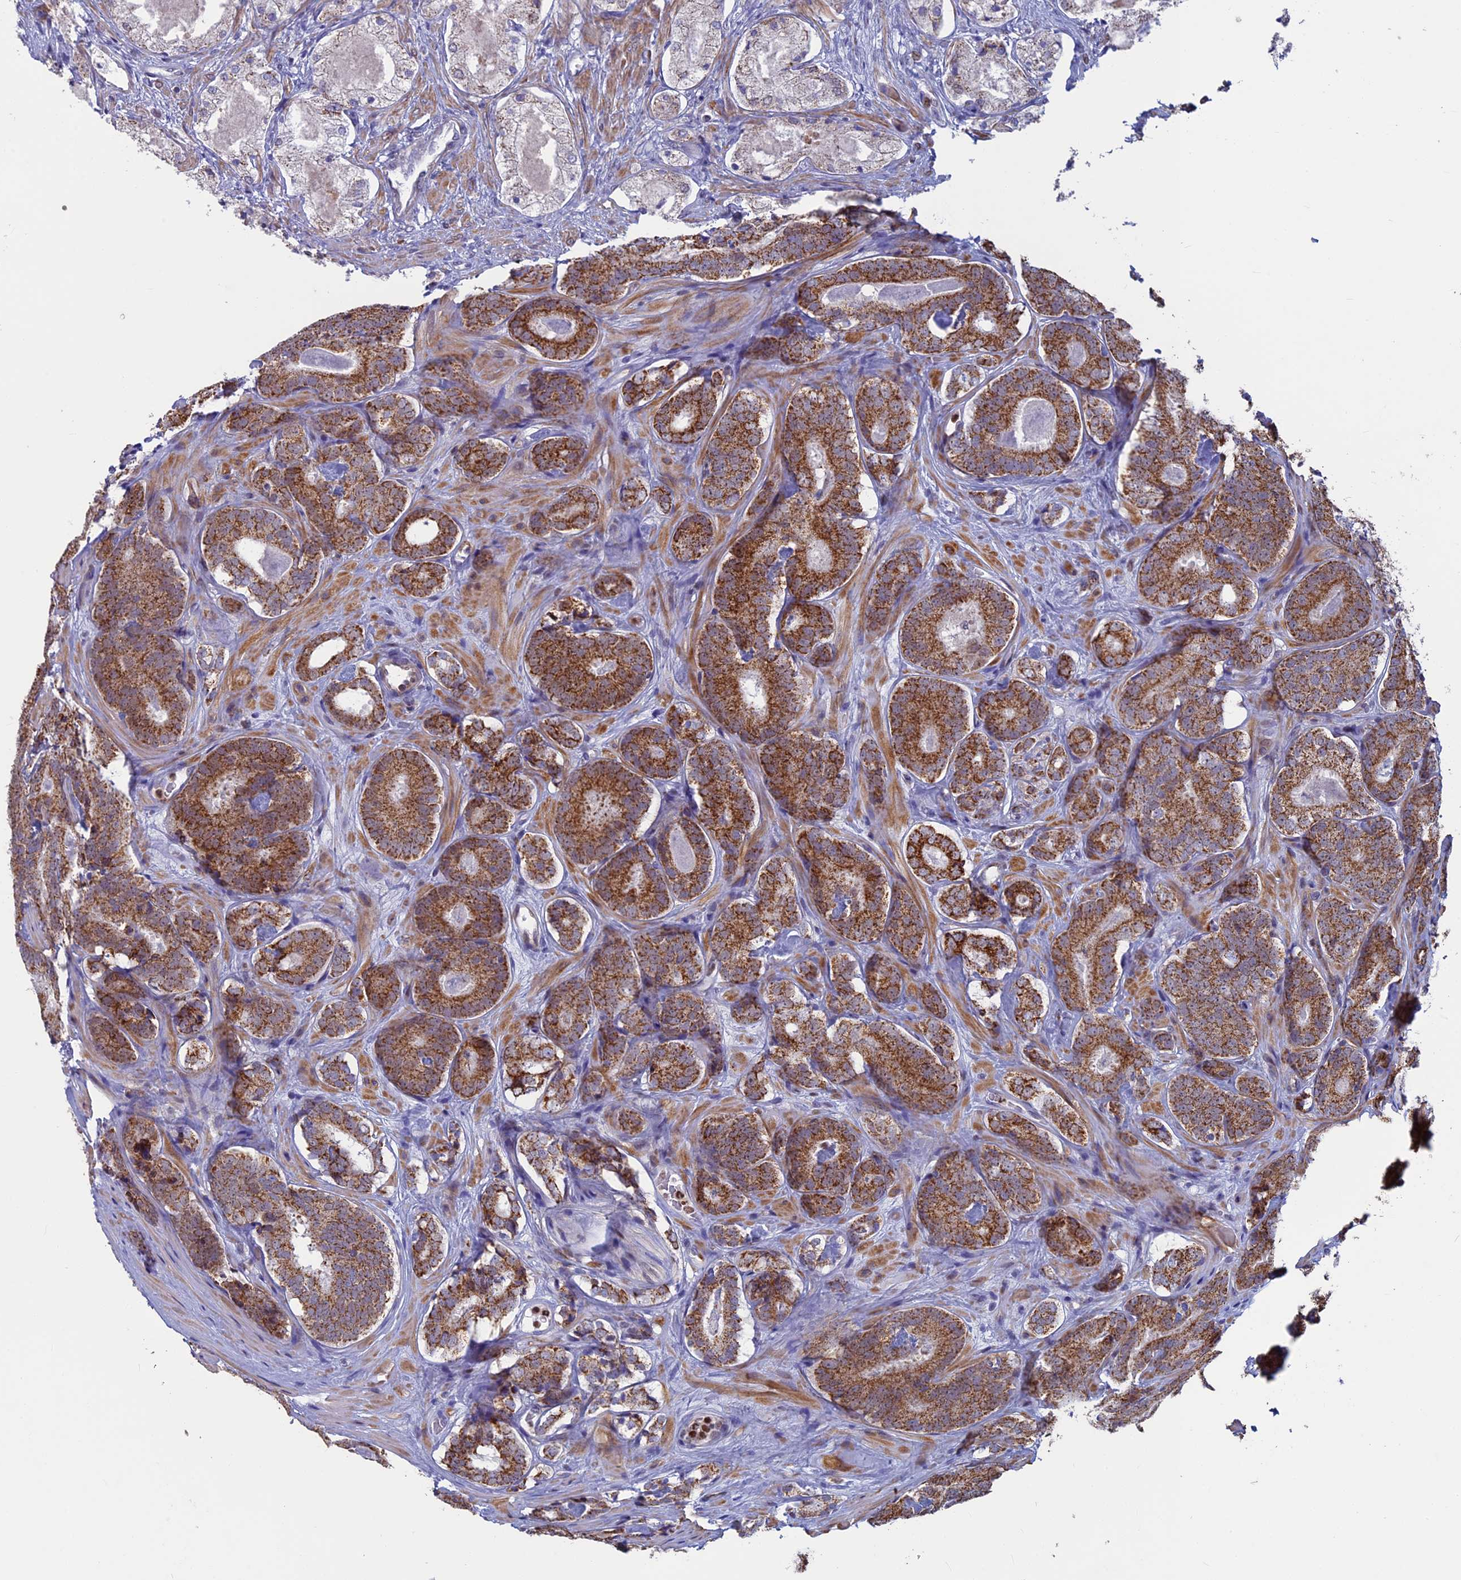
{"staining": {"intensity": "moderate", "quantity": ">75%", "location": "cytoplasmic/membranous"}, "tissue": "prostate cancer", "cell_type": "Tumor cells", "image_type": "cancer", "snomed": [{"axis": "morphology", "description": "Adenocarcinoma, High grade"}, {"axis": "topography", "description": "Prostate"}], "caption": "The immunohistochemical stain shows moderate cytoplasmic/membranous expression in tumor cells of prostate cancer (high-grade adenocarcinoma) tissue.", "gene": "ACSS1", "patient": {"sex": "male", "age": 63}}